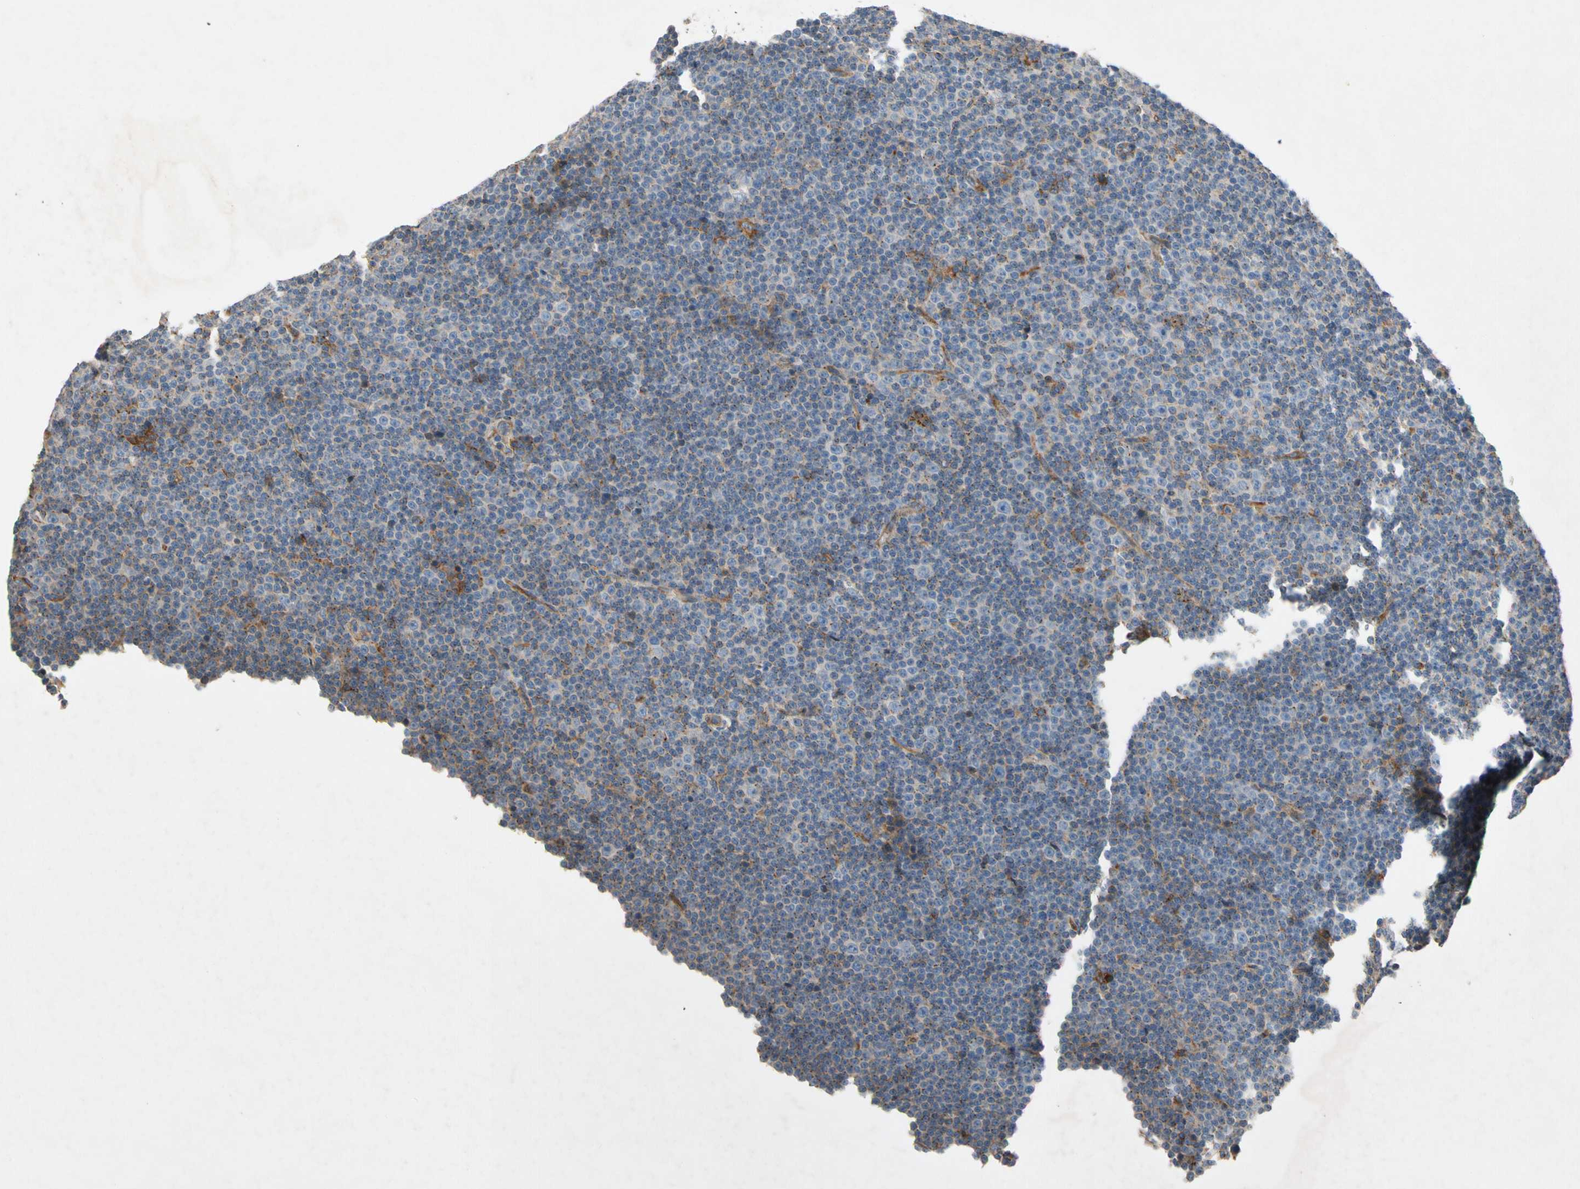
{"staining": {"intensity": "weak", "quantity": "<25%", "location": "cytoplasmic/membranous"}, "tissue": "lymphoma", "cell_type": "Tumor cells", "image_type": "cancer", "snomed": [{"axis": "morphology", "description": "Malignant lymphoma, non-Hodgkin's type, Low grade"}, {"axis": "topography", "description": "Lymph node"}], "caption": "DAB (3,3'-diaminobenzidine) immunohistochemical staining of low-grade malignant lymphoma, non-Hodgkin's type displays no significant expression in tumor cells.", "gene": "NDFIP2", "patient": {"sex": "female", "age": 67}}